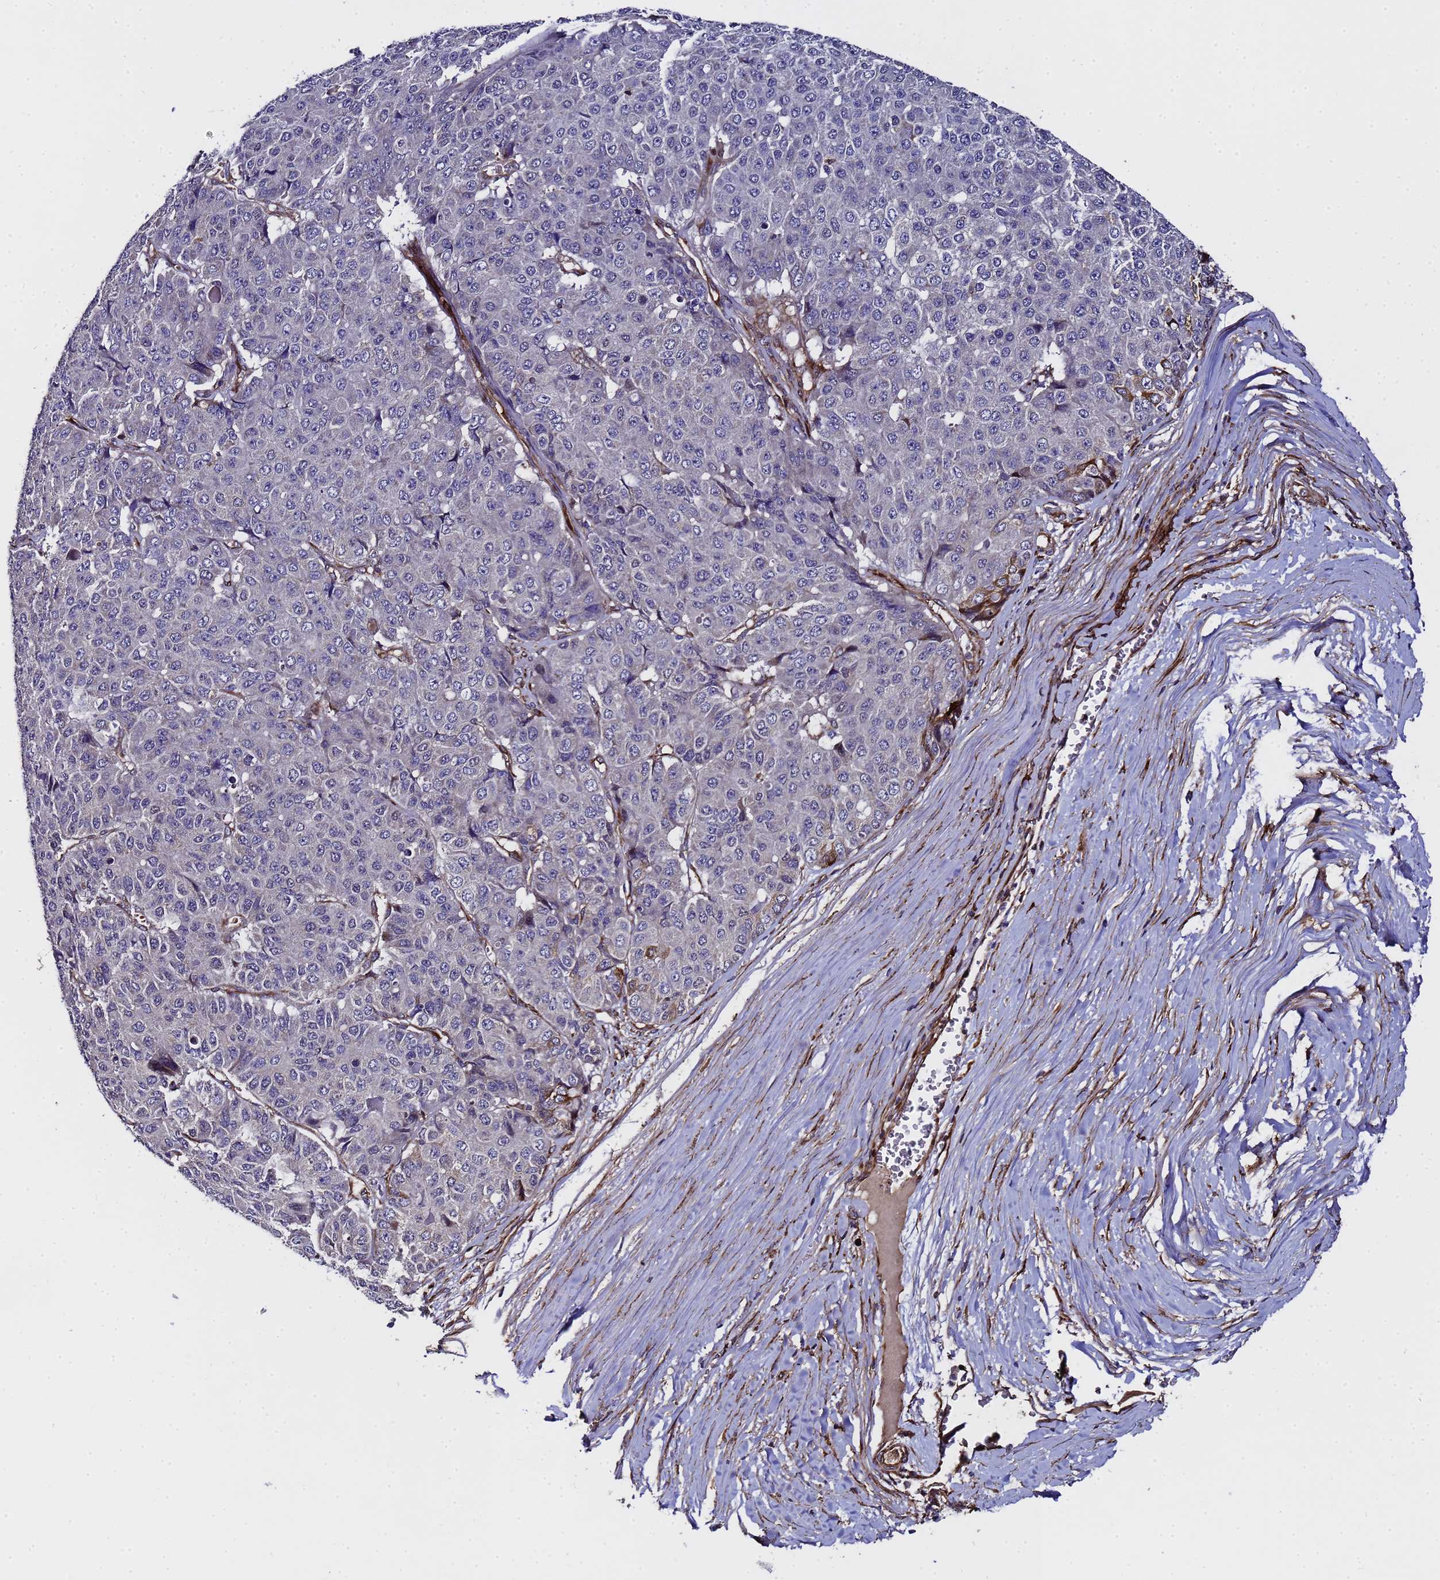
{"staining": {"intensity": "moderate", "quantity": "<25%", "location": "cytoplasmic/membranous"}, "tissue": "pancreatic cancer", "cell_type": "Tumor cells", "image_type": "cancer", "snomed": [{"axis": "morphology", "description": "Adenocarcinoma, NOS"}, {"axis": "topography", "description": "Pancreas"}], "caption": "Immunohistochemical staining of pancreatic cancer reveals moderate cytoplasmic/membranous protein expression in approximately <25% of tumor cells. (DAB (3,3'-diaminobenzidine) IHC, brown staining for protein, blue staining for nuclei).", "gene": "MOCS1", "patient": {"sex": "male", "age": 50}}